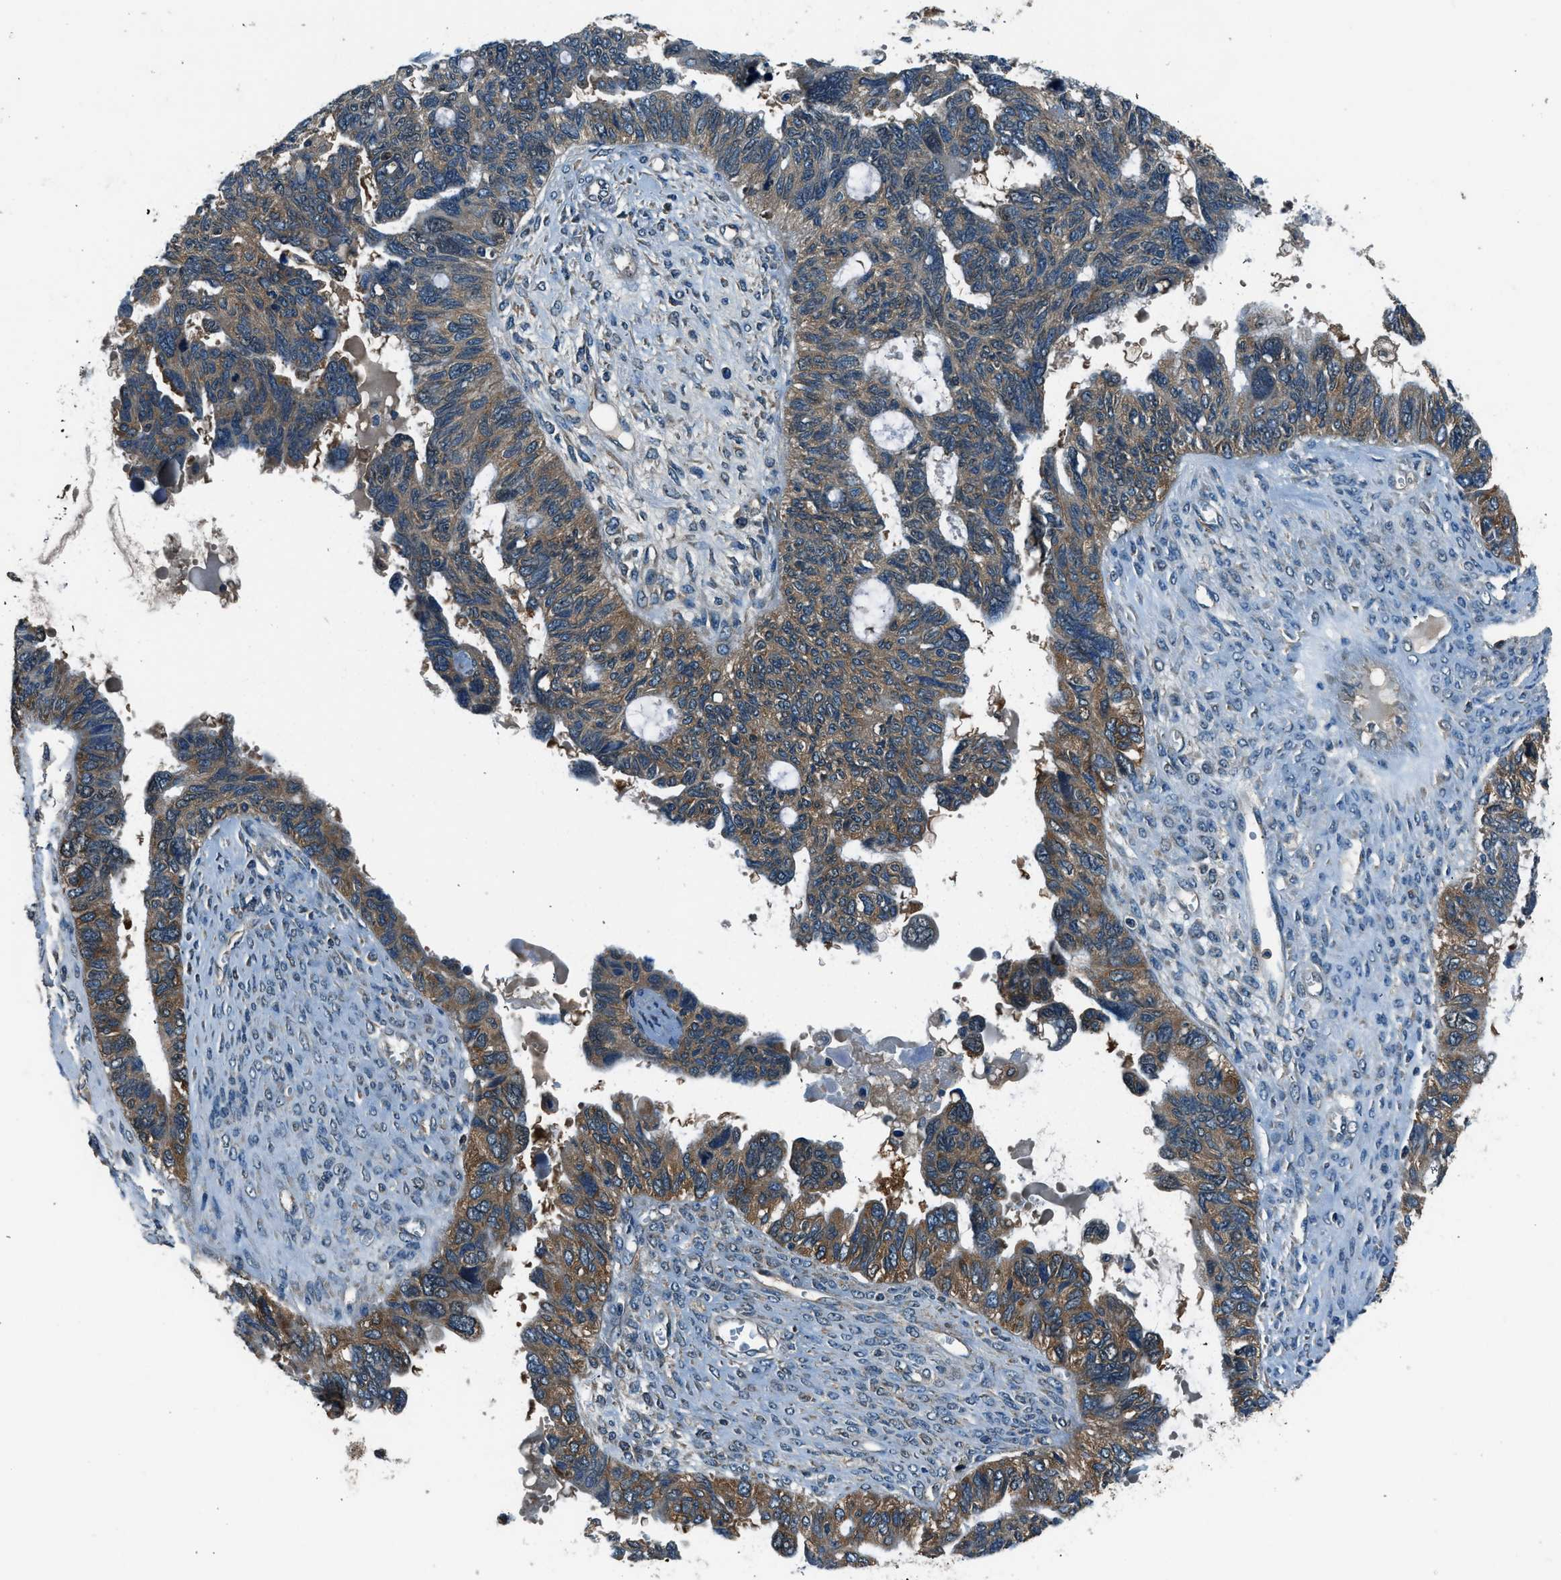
{"staining": {"intensity": "moderate", "quantity": ">75%", "location": "cytoplasmic/membranous"}, "tissue": "ovarian cancer", "cell_type": "Tumor cells", "image_type": "cancer", "snomed": [{"axis": "morphology", "description": "Cystadenocarcinoma, serous, NOS"}, {"axis": "topography", "description": "Ovary"}], "caption": "This micrograph reveals serous cystadenocarcinoma (ovarian) stained with IHC to label a protein in brown. The cytoplasmic/membranous of tumor cells show moderate positivity for the protein. Nuclei are counter-stained blue.", "gene": "ARFGAP2", "patient": {"sex": "female", "age": 79}}